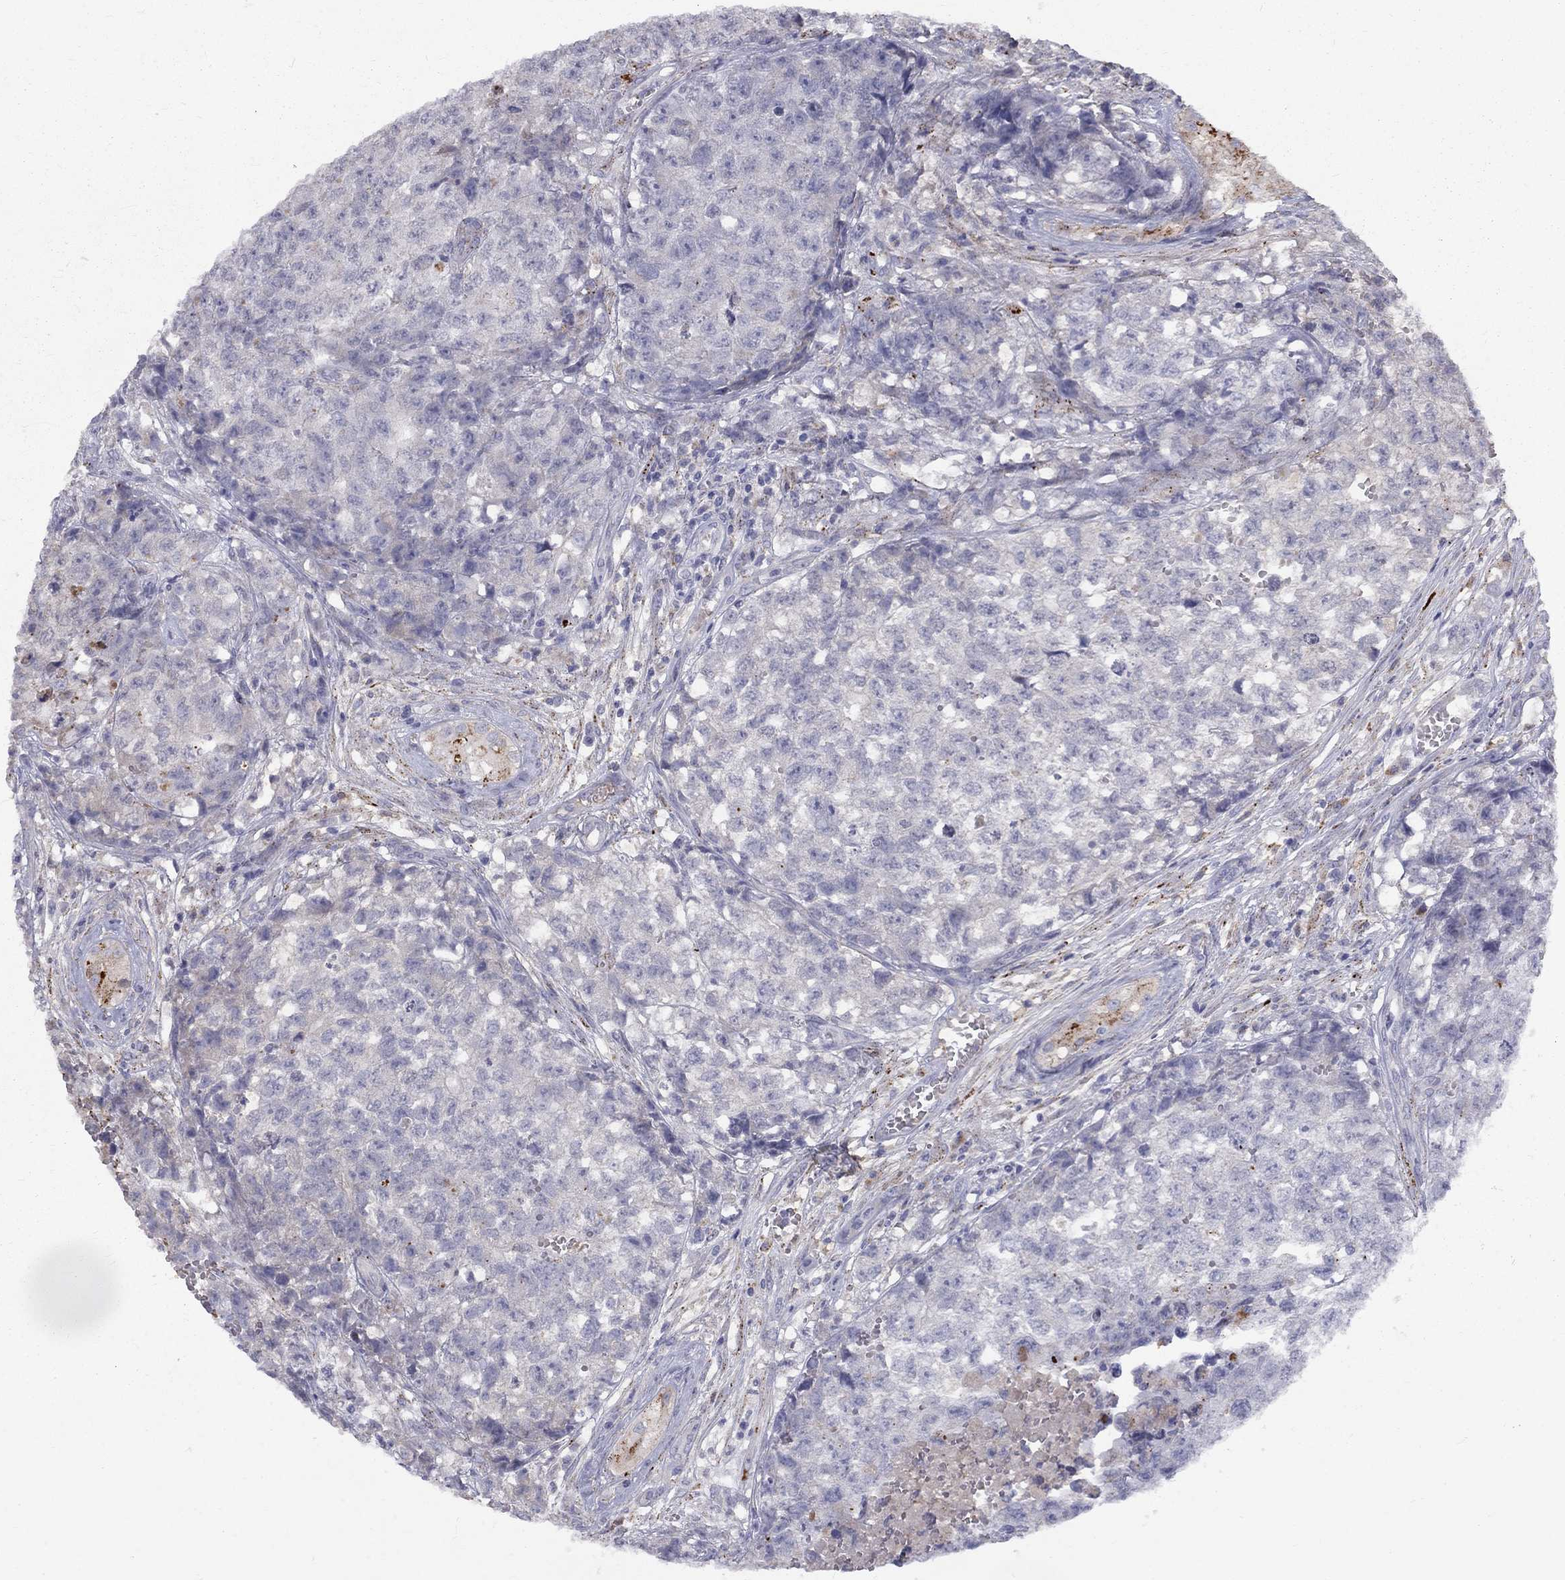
{"staining": {"intensity": "negative", "quantity": "none", "location": "none"}, "tissue": "testis cancer", "cell_type": "Tumor cells", "image_type": "cancer", "snomed": [{"axis": "morphology", "description": "Seminoma, NOS"}, {"axis": "morphology", "description": "Carcinoma, Embryonal, NOS"}, {"axis": "topography", "description": "Testis"}], "caption": "IHC micrograph of testis cancer (seminoma) stained for a protein (brown), which demonstrates no expression in tumor cells.", "gene": "EPDR1", "patient": {"sex": "male", "age": 22}}